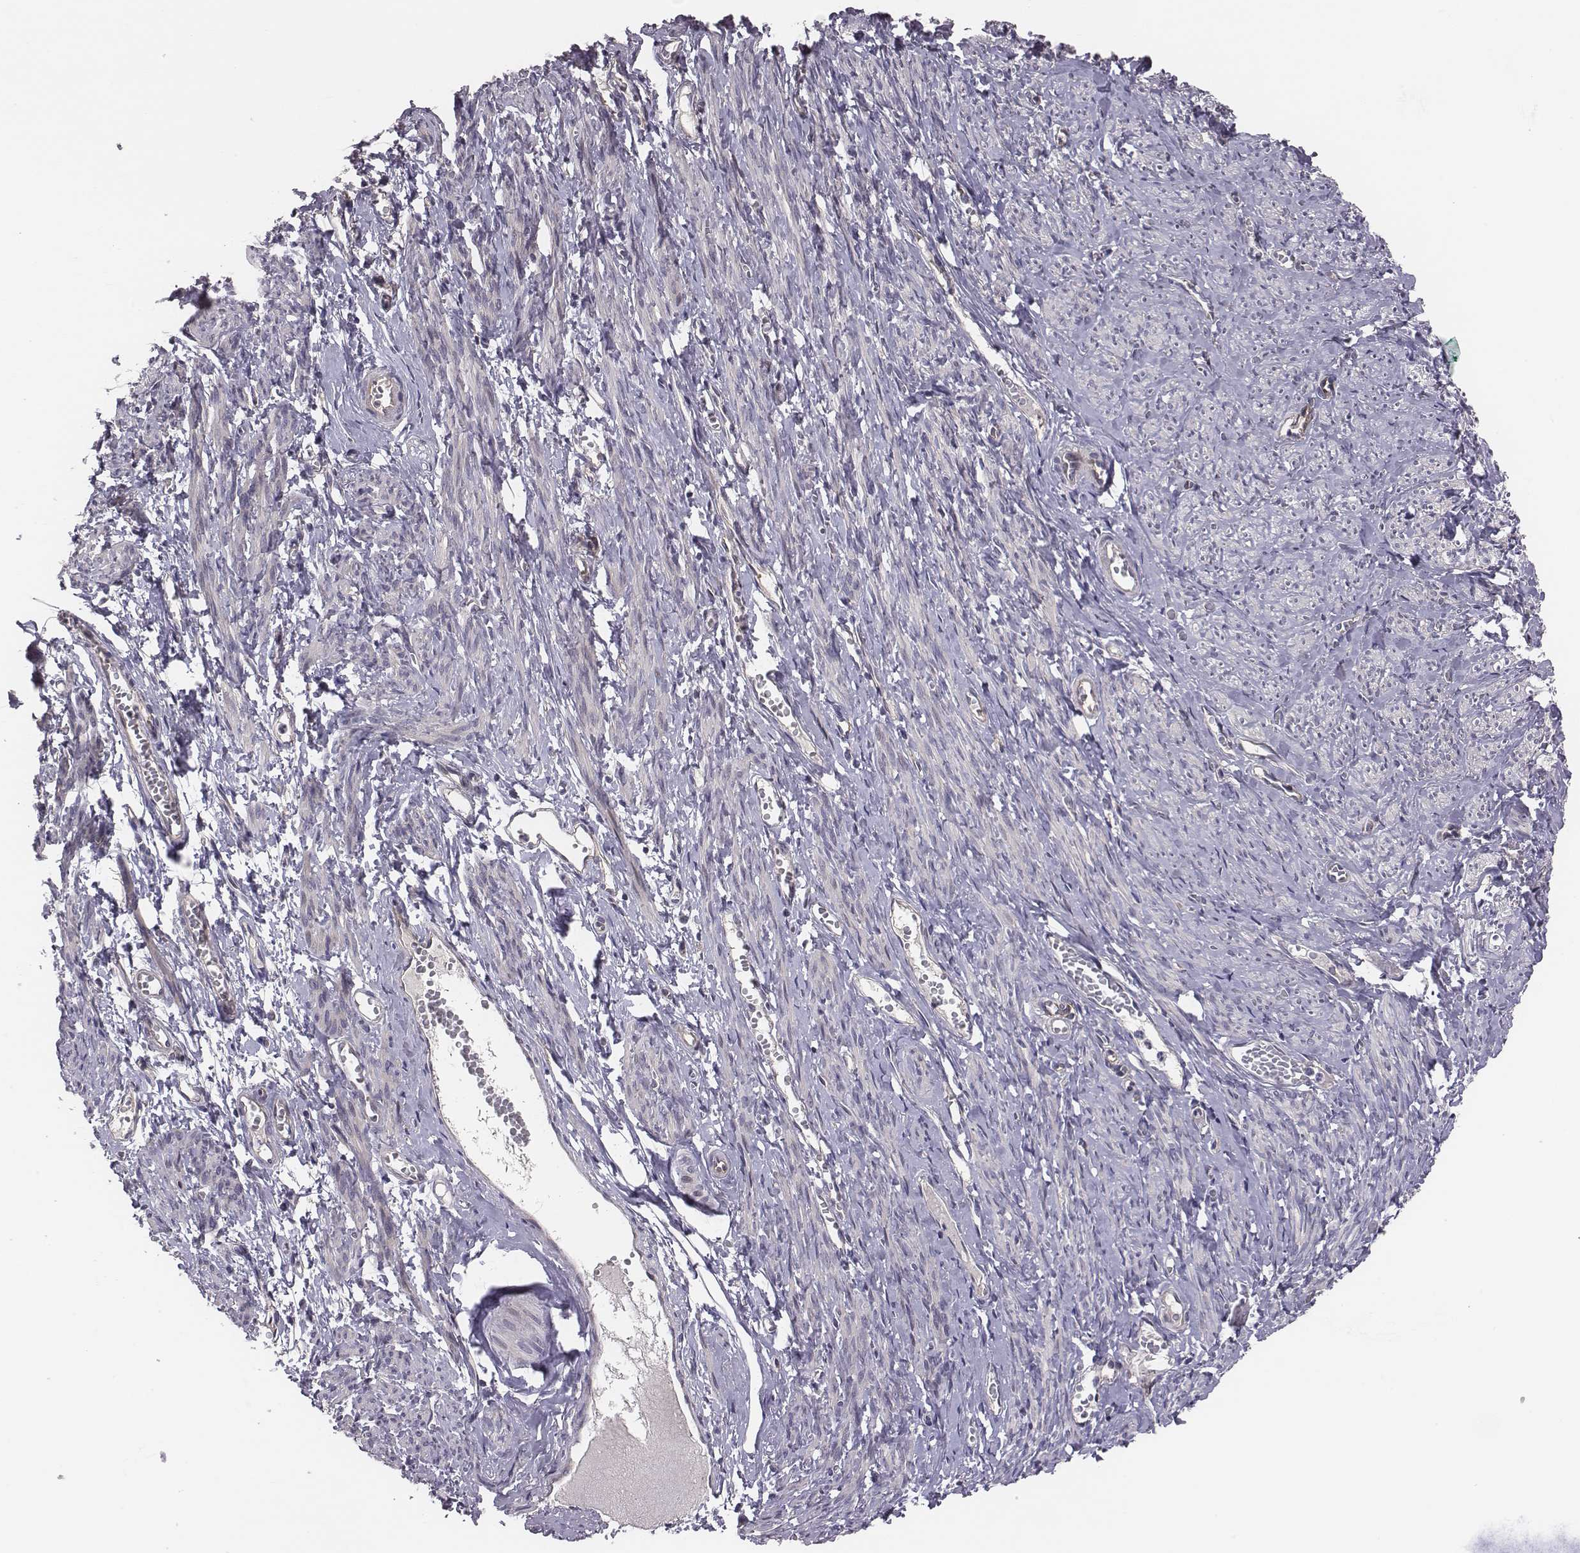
{"staining": {"intensity": "negative", "quantity": "none", "location": "none"}, "tissue": "smooth muscle", "cell_type": "Smooth muscle cells", "image_type": "normal", "snomed": [{"axis": "morphology", "description": "Normal tissue, NOS"}, {"axis": "topography", "description": "Smooth muscle"}], "caption": "The photomicrograph displays no staining of smooth muscle cells in benign smooth muscle.", "gene": "SMURF2", "patient": {"sex": "female", "age": 65}}